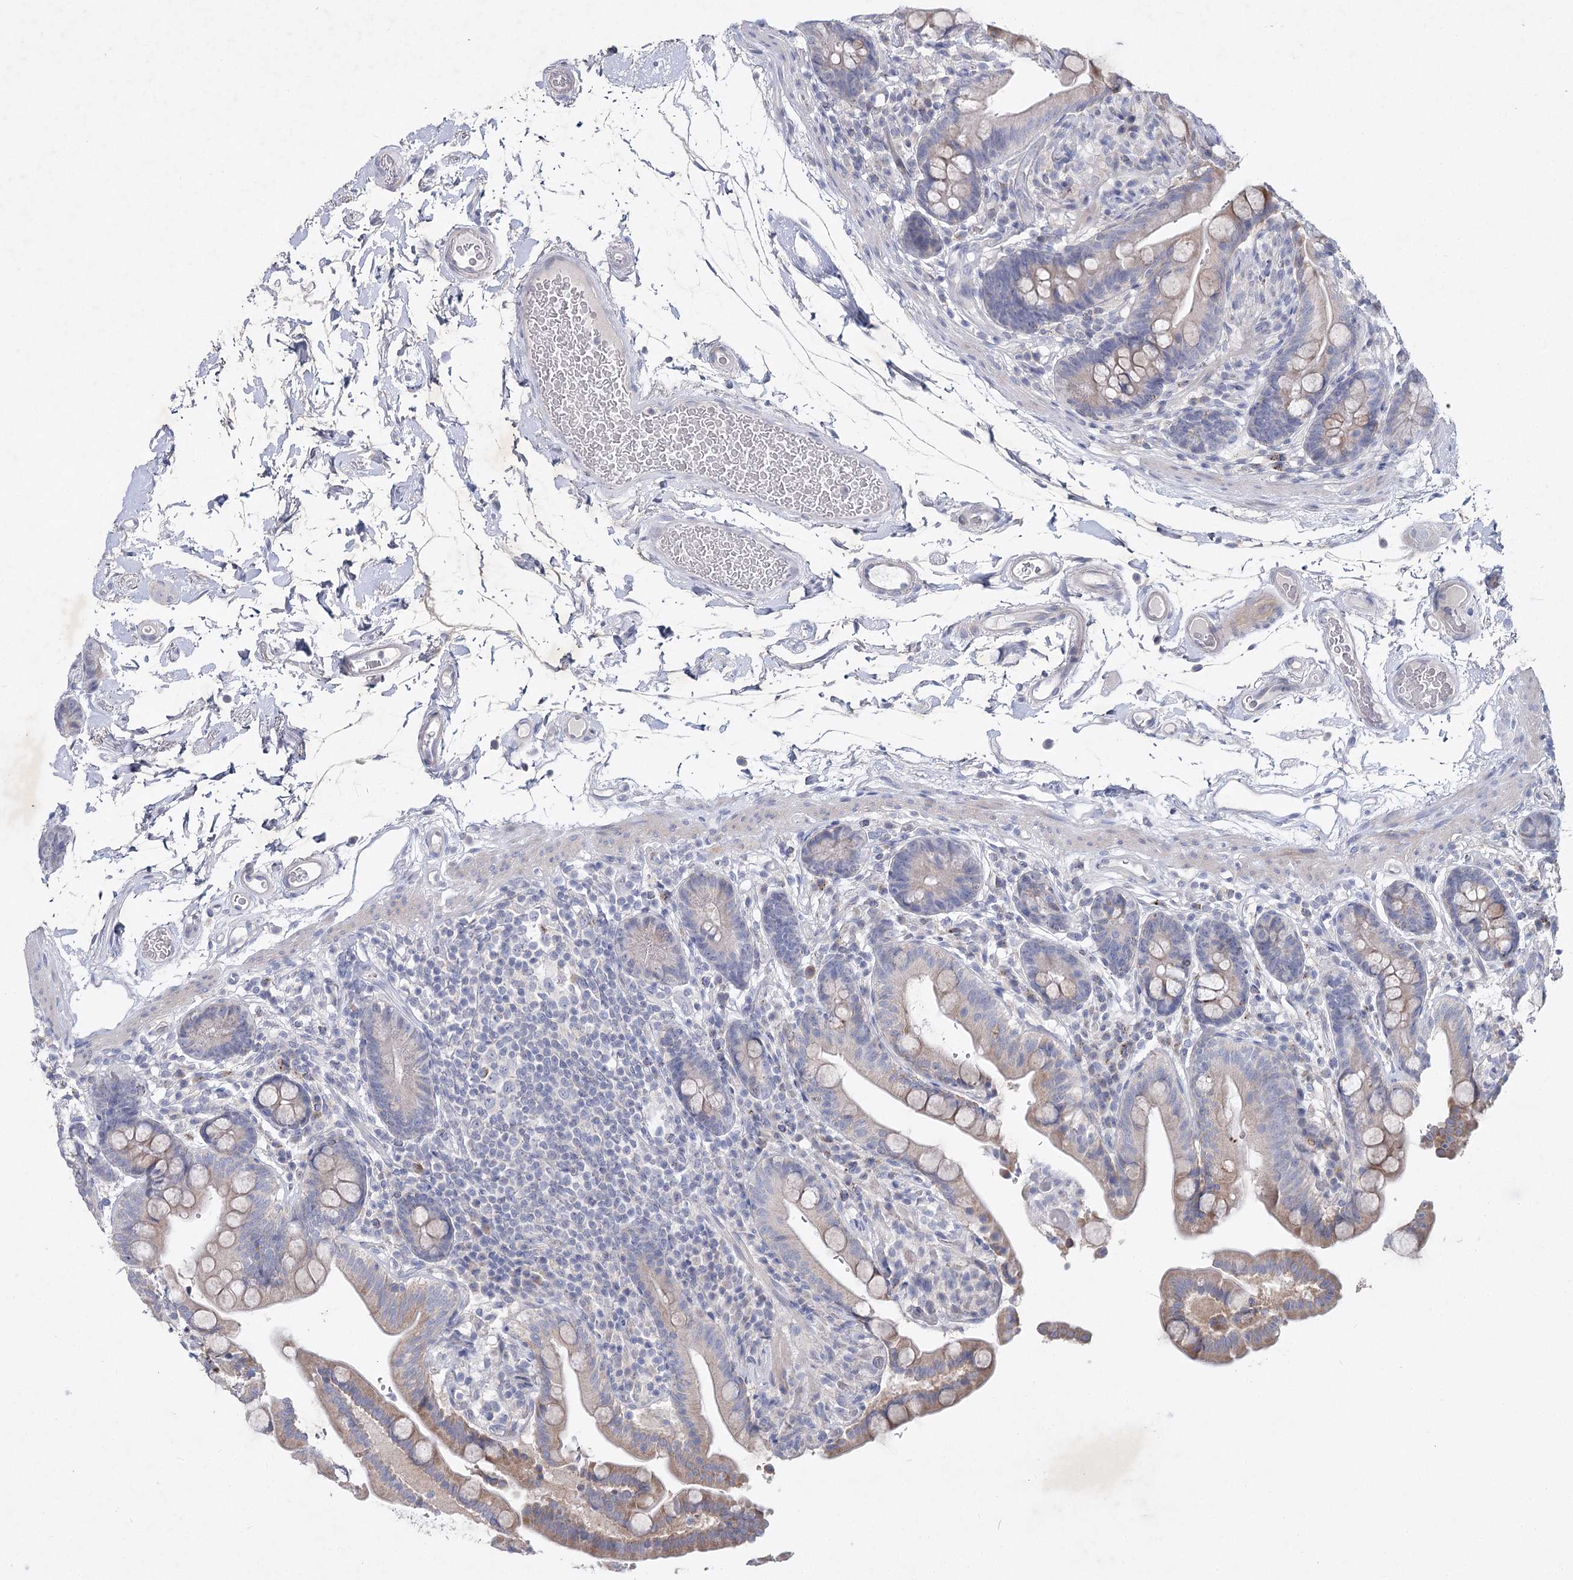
{"staining": {"intensity": "negative", "quantity": "none", "location": "none"}, "tissue": "colon", "cell_type": "Endothelial cells", "image_type": "normal", "snomed": [{"axis": "morphology", "description": "Normal tissue, NOS"}, {"axis": "topography", "description": "Smooth muscle"}, {"axis": "topography", "description": "Colon"}], "caption": "DAB (3,3'-diaminobenzidine) immunohistochemical staining of normal colon reveals no significant expression in endothelial cells.", "gene": "MAP3K13", "patient": {"sex": "male", "age": 73}}